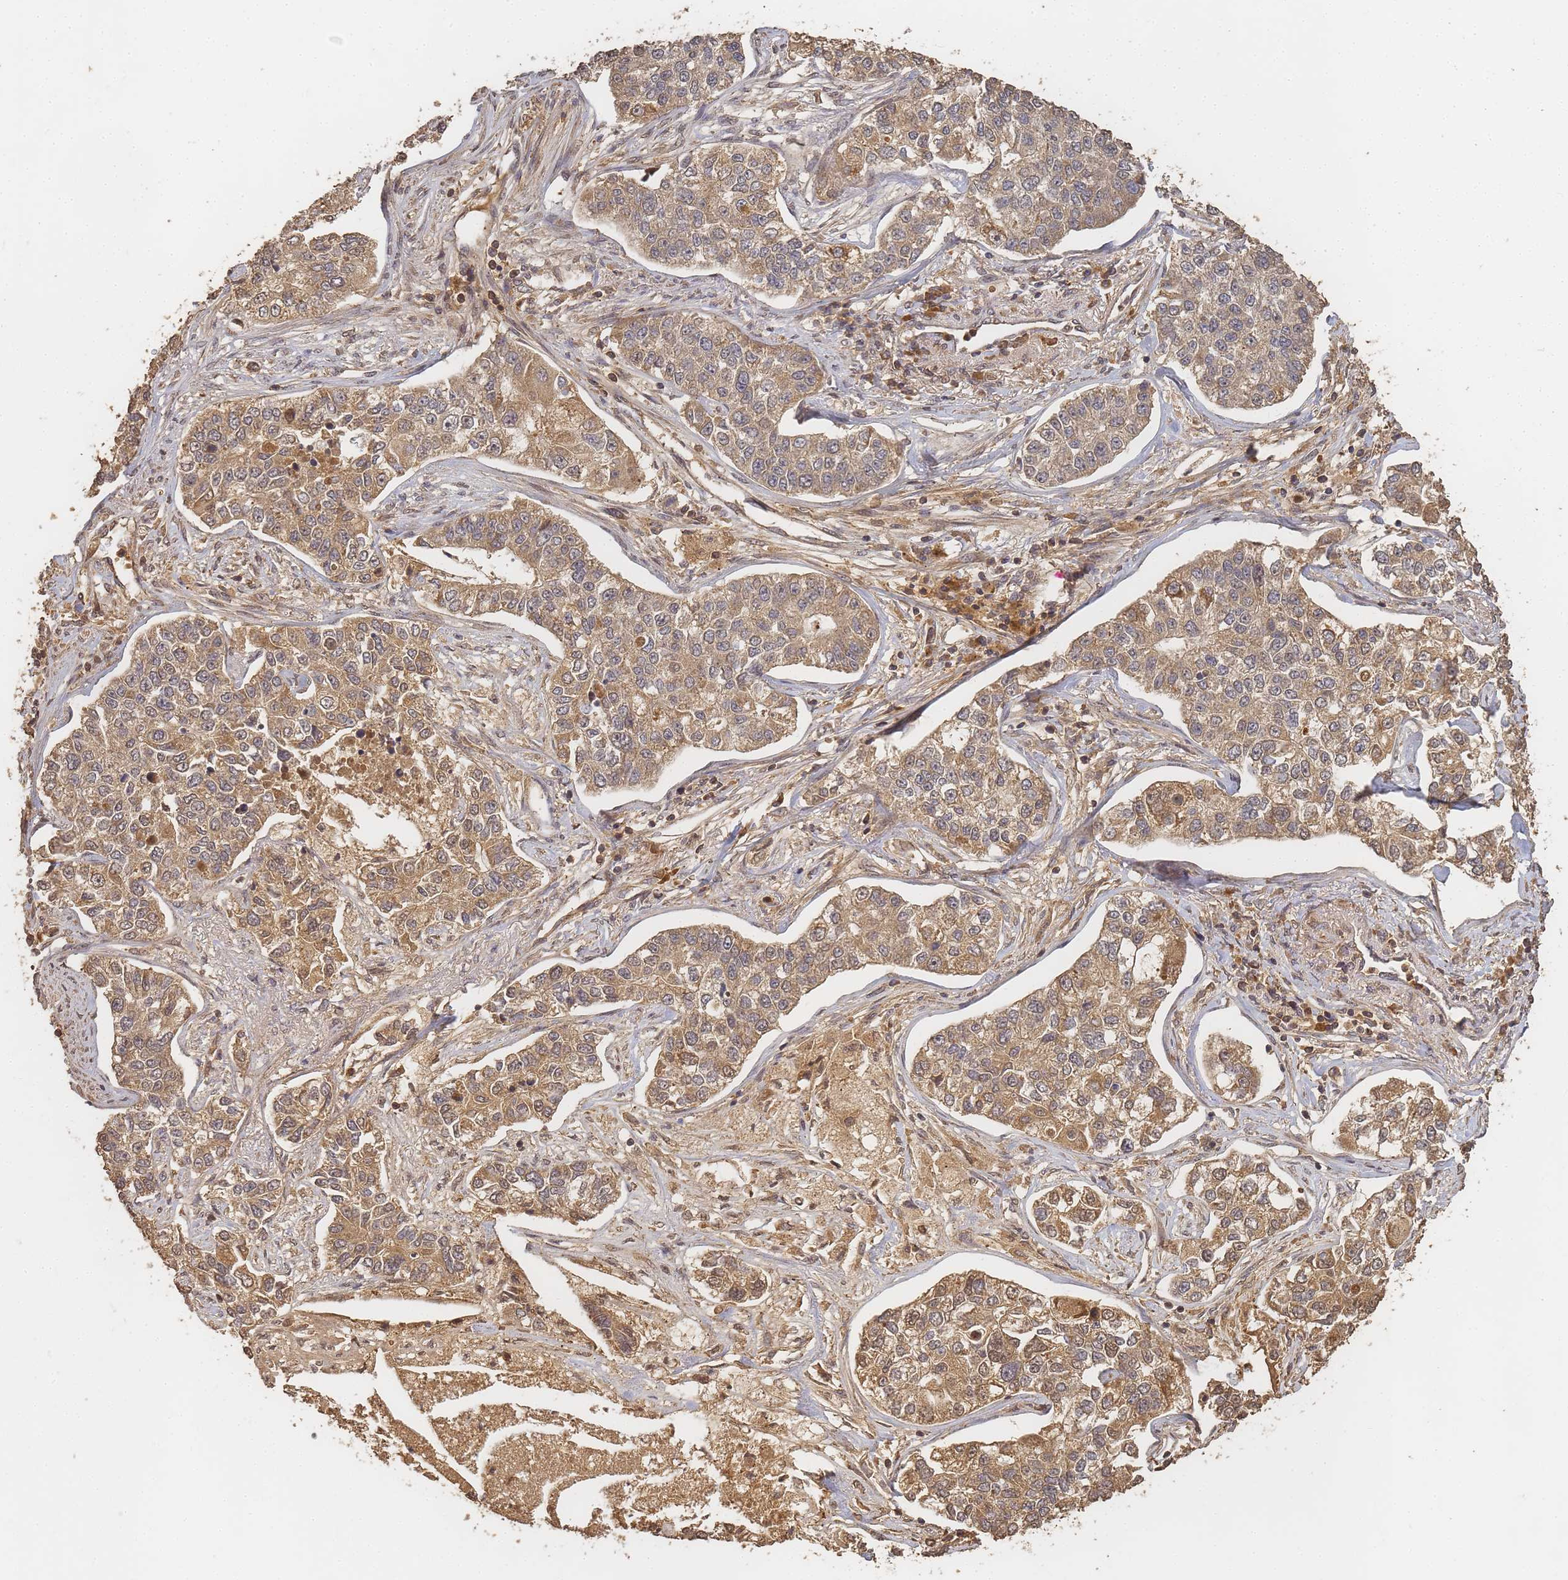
{"staining": {"intensity": "moderate", "quantity": ">75%", "location": "cytoplasmic/membranous,nuclear"}, "tissue": "lung cancer", "cell_type": "Tumor cells", "image_type": "cancer", "snomed": [{"axis": "morphology", "description": "Adenocarcinoma, NOS"}, {"axis": "topography", "description": "Lung"}], "caption": "This is a micrograph of immunohistochemistry (IHC) staining of lung cancer (adenocarcinoma), which shows moderate expression in the cytoplasmic/membranous and nuclear of tumor cells.", "gene": "ALKBH1", "patient": {"sex": "male", "age": 49}}